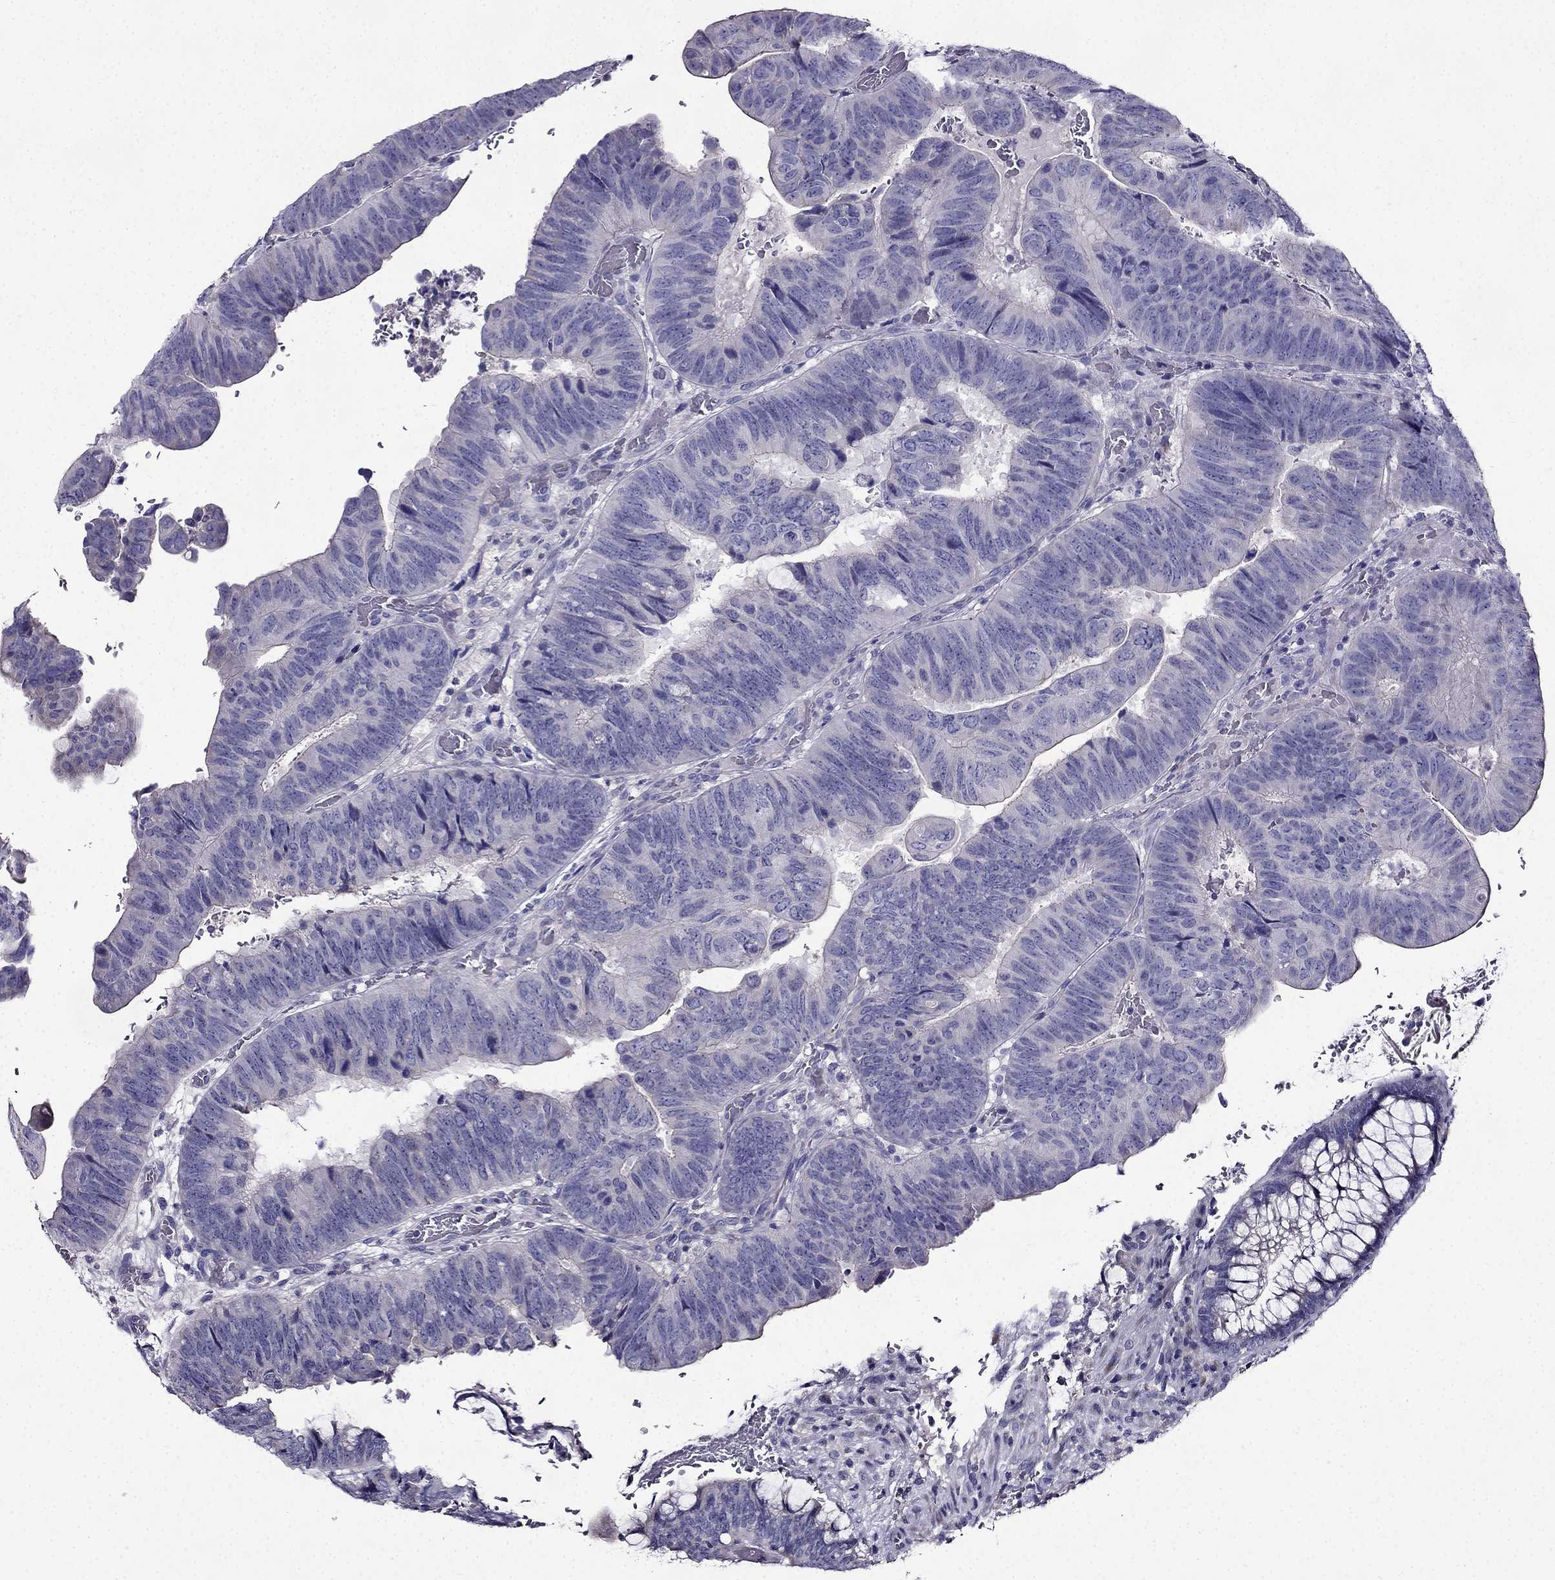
{"staining": {"intensity": "negative", "quantity": "none", "location": "none"}, "tissue": "colorectal cancer", "cell_type": "Tumor cells", "image_type": "cancer", "snomed": [{"axis": "morphology", "description": "Normal tissue, NOS"}, {"axis": "morphology", "description": "Adenocarcinoma, NOS"}, {"axis": "topography", "description": "Rectum"}], "caption": "A histopathology image of human colorectal adenocarcinoma is negative for staining in tumor cells.", "gene": "TMEM266", "patient": {"sex": "male", "age": 92}}